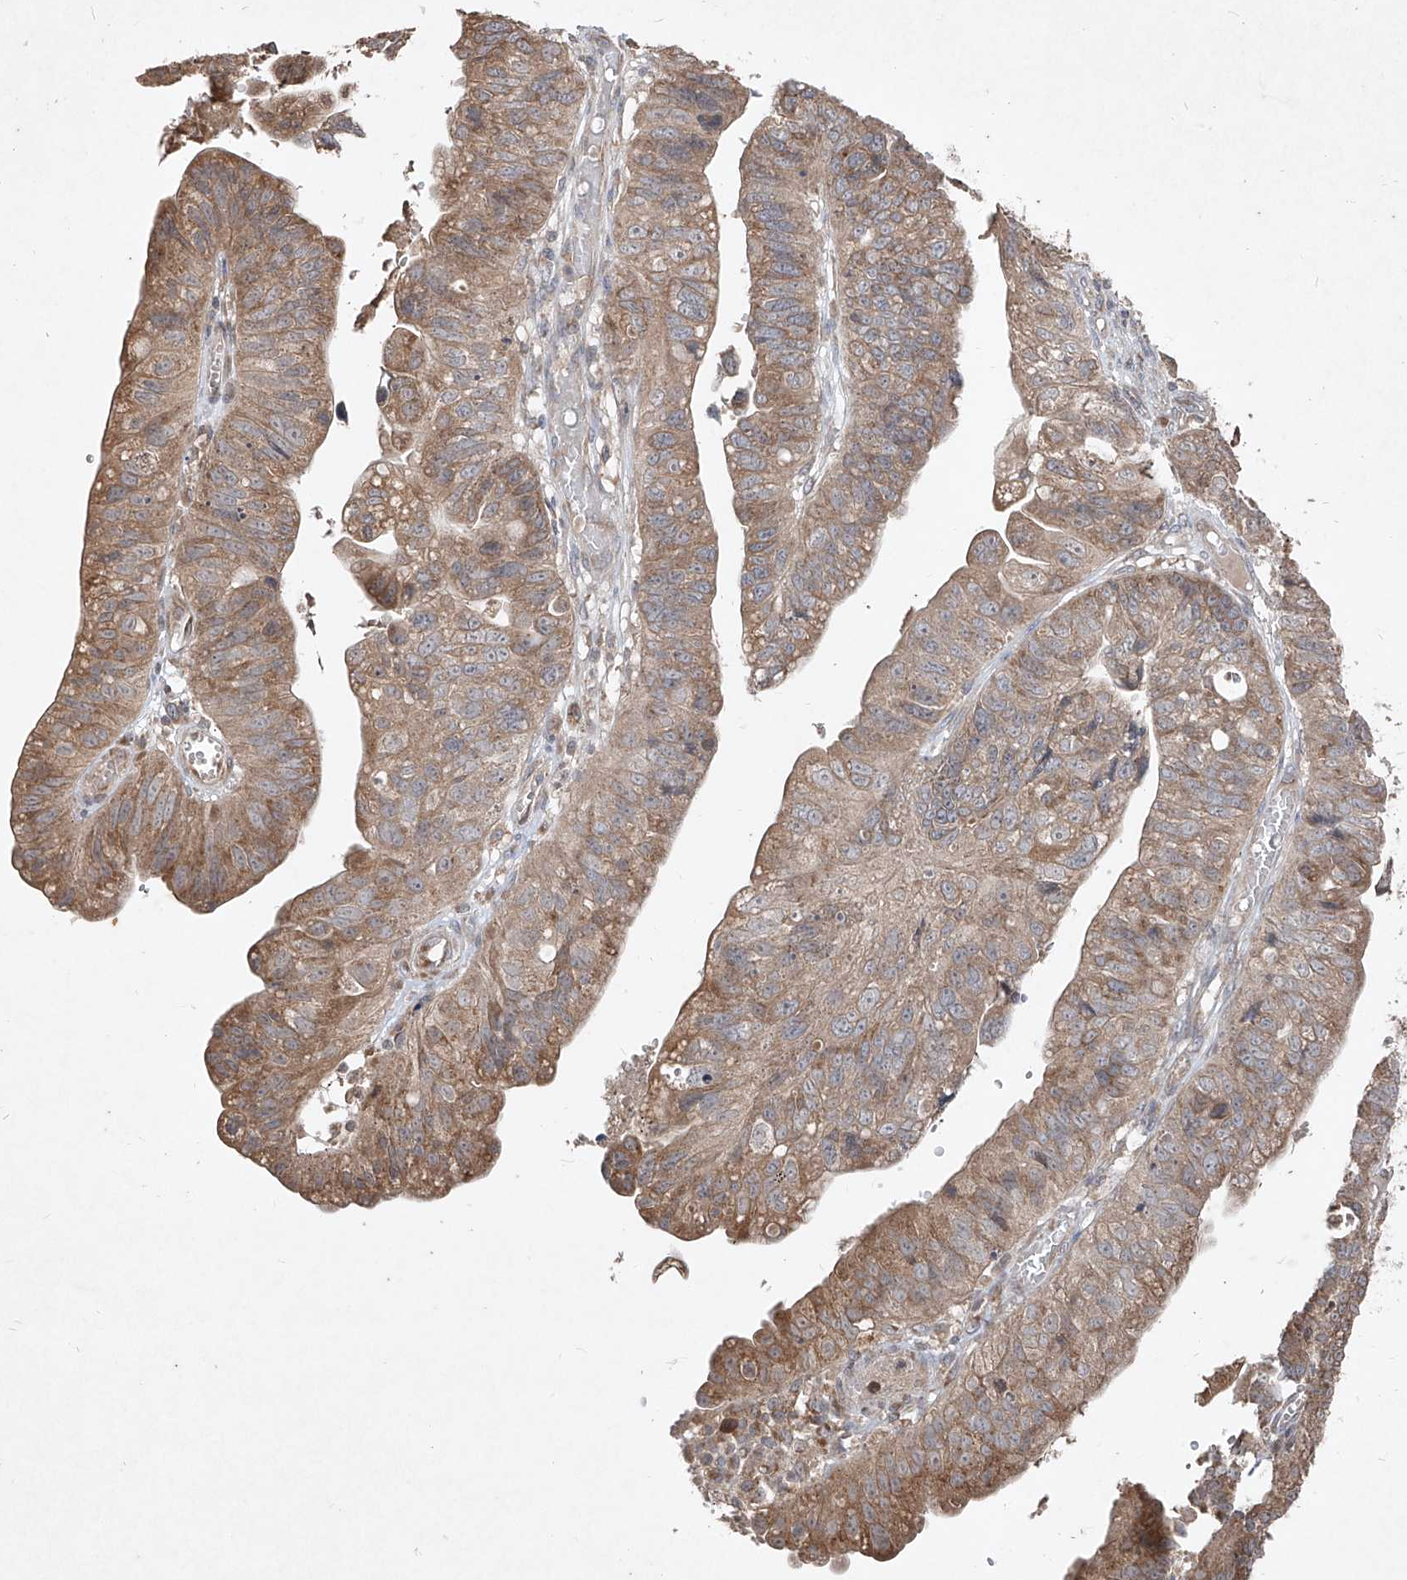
{"staining": {"intensity": "moderate", "quantity": ">75%", "location": "cytoplasmic/membranous"}, "tissue": "stomach cancer", "cell_type": "Tumor cells", "image_type": "cancer", "snomed": [{"axis": "morphology", "description": "Adenocarcinoma, NOS"}, {"axis": "topography", "description": "Stomach"}], "caption": "Immunohistochemistry (IHC) (DAB) staining of stomach adenocarcinoma exhibits moderate cytoplasmic/membranous protein staining in about >75% of tumor cells.", "gene": "ABCD3", "patient": {"sex": "male", "age": 59}}